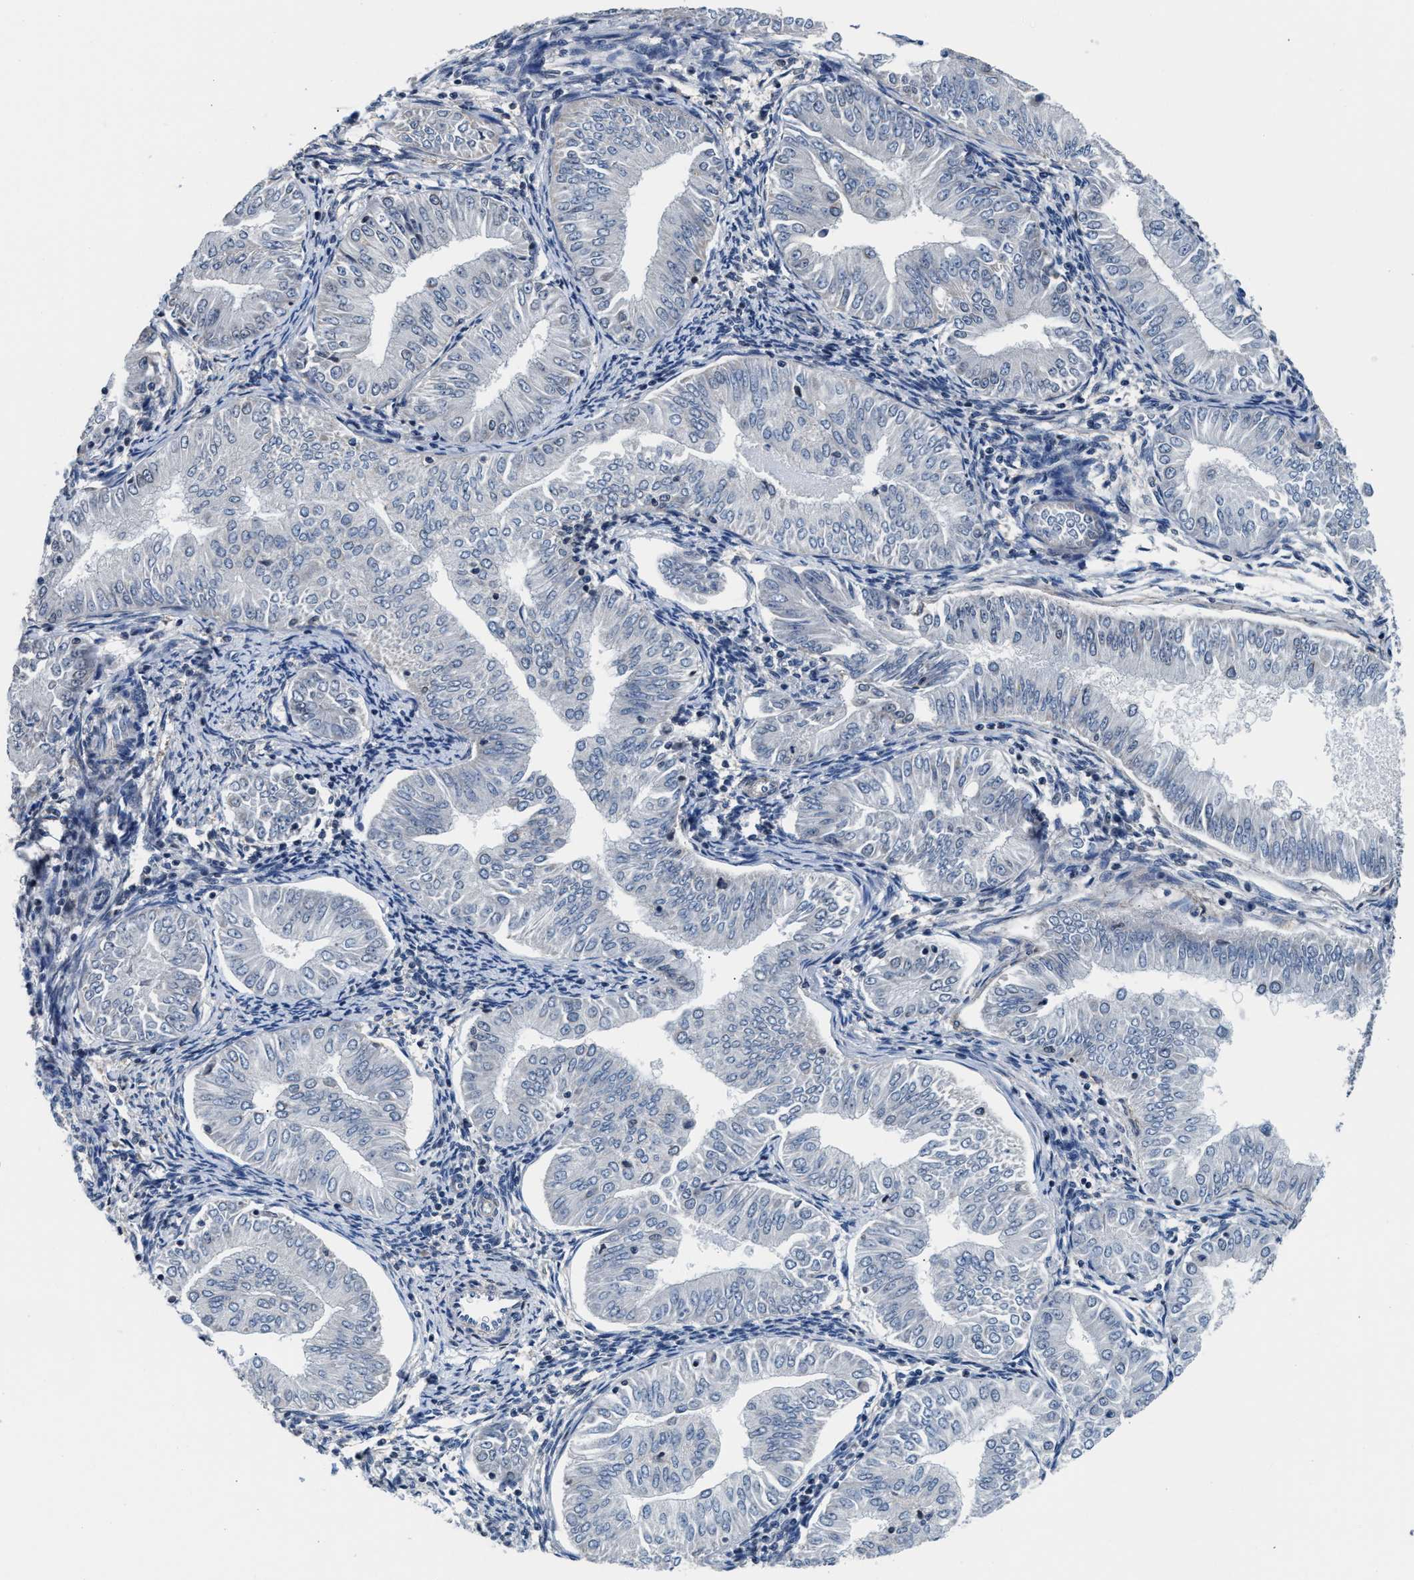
{"staining": {"intensity": "negative", "quantity": "none", "location": "none"}, "tissue": "endometrial cancer", "cell_type": "Tumor cells", "image_type": "cancer", "snomed": [{"axis": "morphology", "description": "Normal tissue, NOS"}, {"axis": "morphology", "description": "Adenocarcinoma, NOS"}, {"axis": "topography", "description": "Endometrium"}], "caption": "There is no significant positivity in tumor cells of endometrial adenocarcinoma.", "gene": "MYH3", "patient": {"sex": "female", "age": 53}}